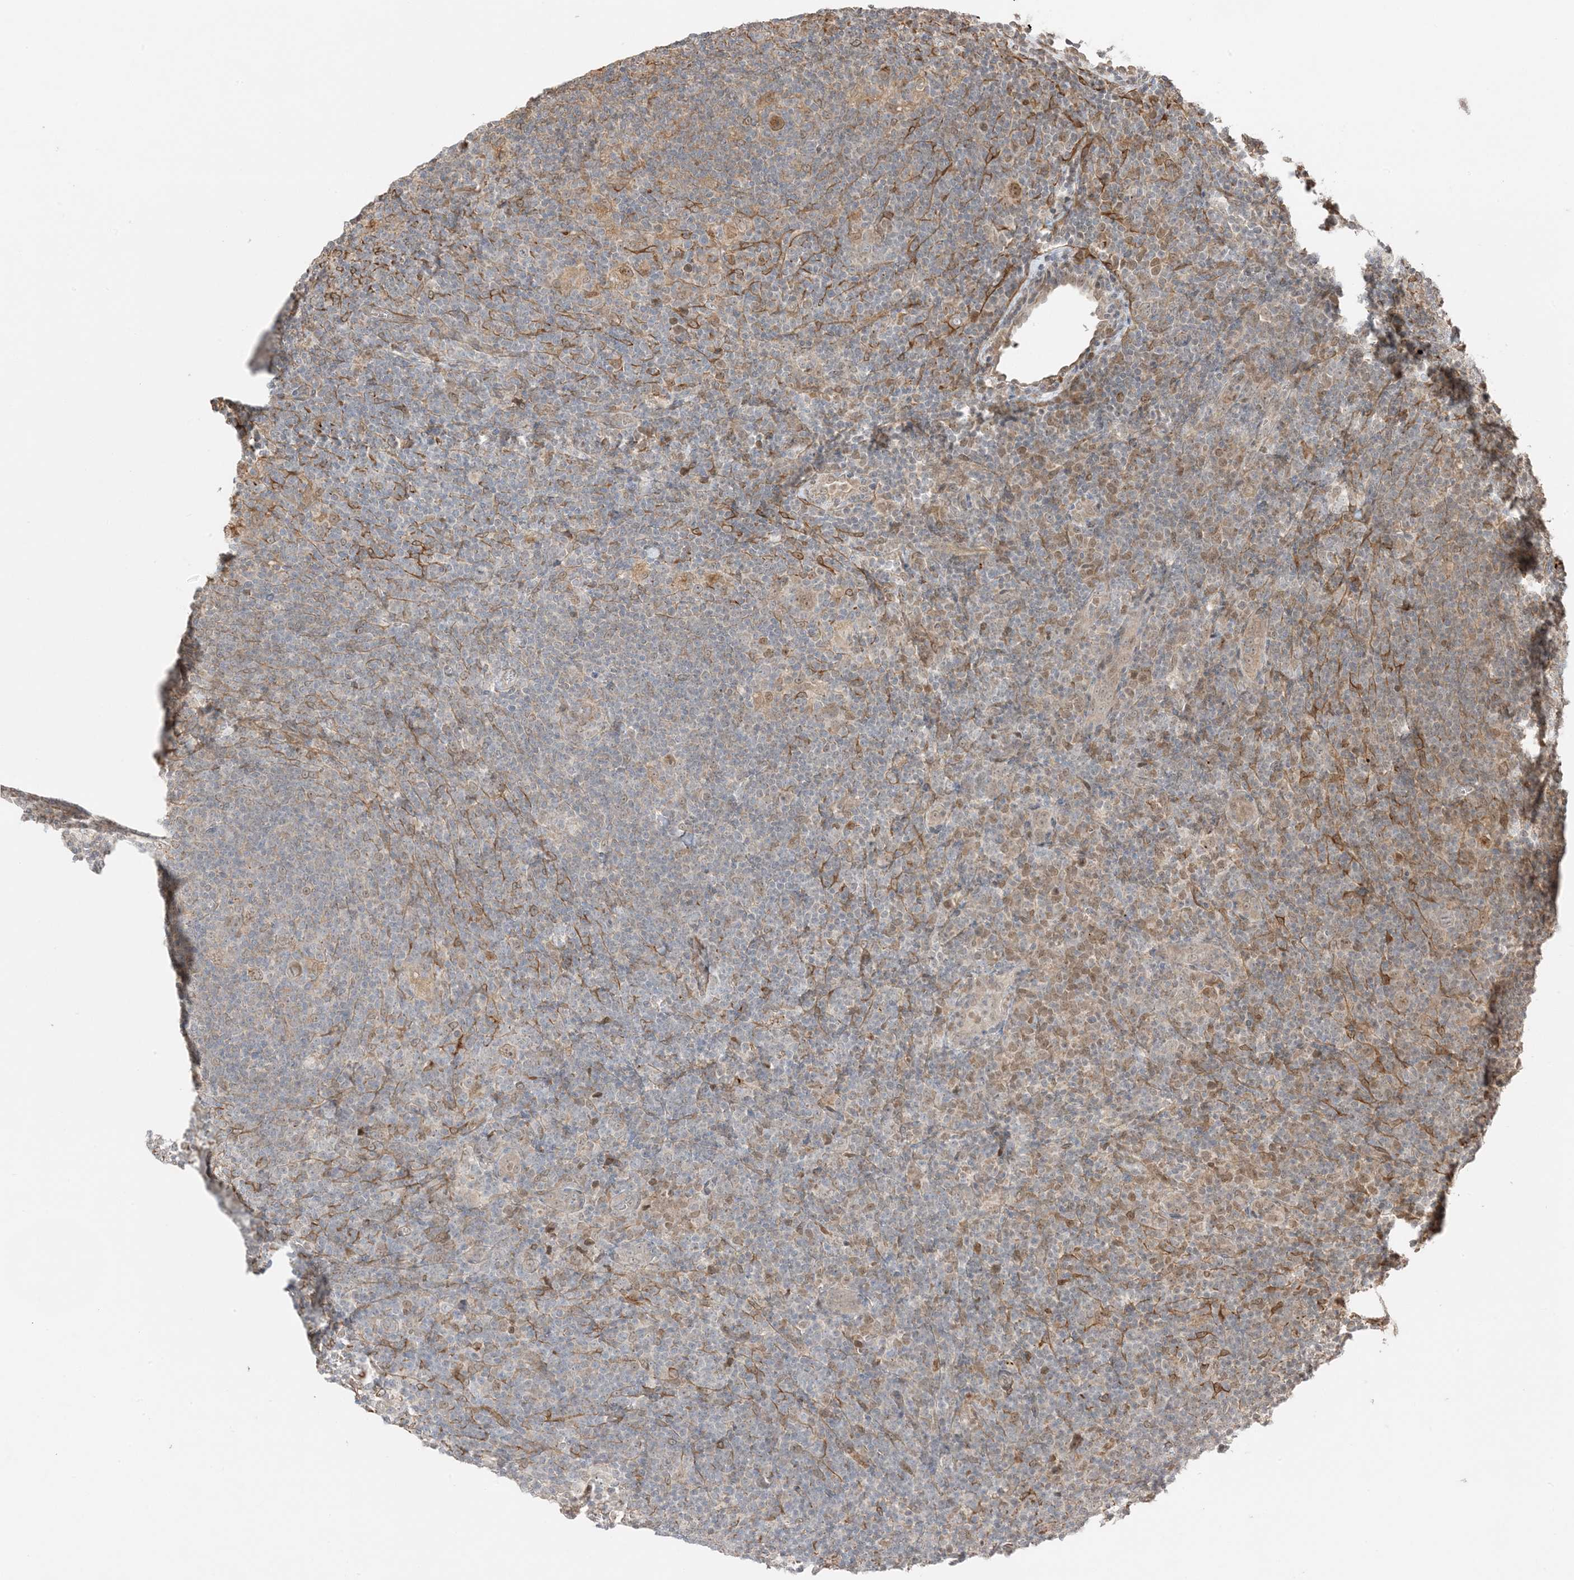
{"staining": {"intensity": "moderate", "quantity": "<25%", "location": "cytoplasmic/membranous,nuclear"}, "tissue": "lymphoma", "cell_type": "Tumor cells", "image_type": "cancer", "snomed": [{"axis": "morphology", "description": "Hodgkin's disease, NOS"}, {"axis": "topography", "description": "Lymph node"}], "caption": "Protein staining reveals moderate cytoplasmic/membranous and nuclear expression in approximately <25% of tumor cells in Hodgkin's disease. (DAB (3,3'-diaminobenzidine) IHC, brown staining for protein, blue staining for nuclei).", "gene": "ZBTB41", "patient": {"sex": "female", "age": 57}}